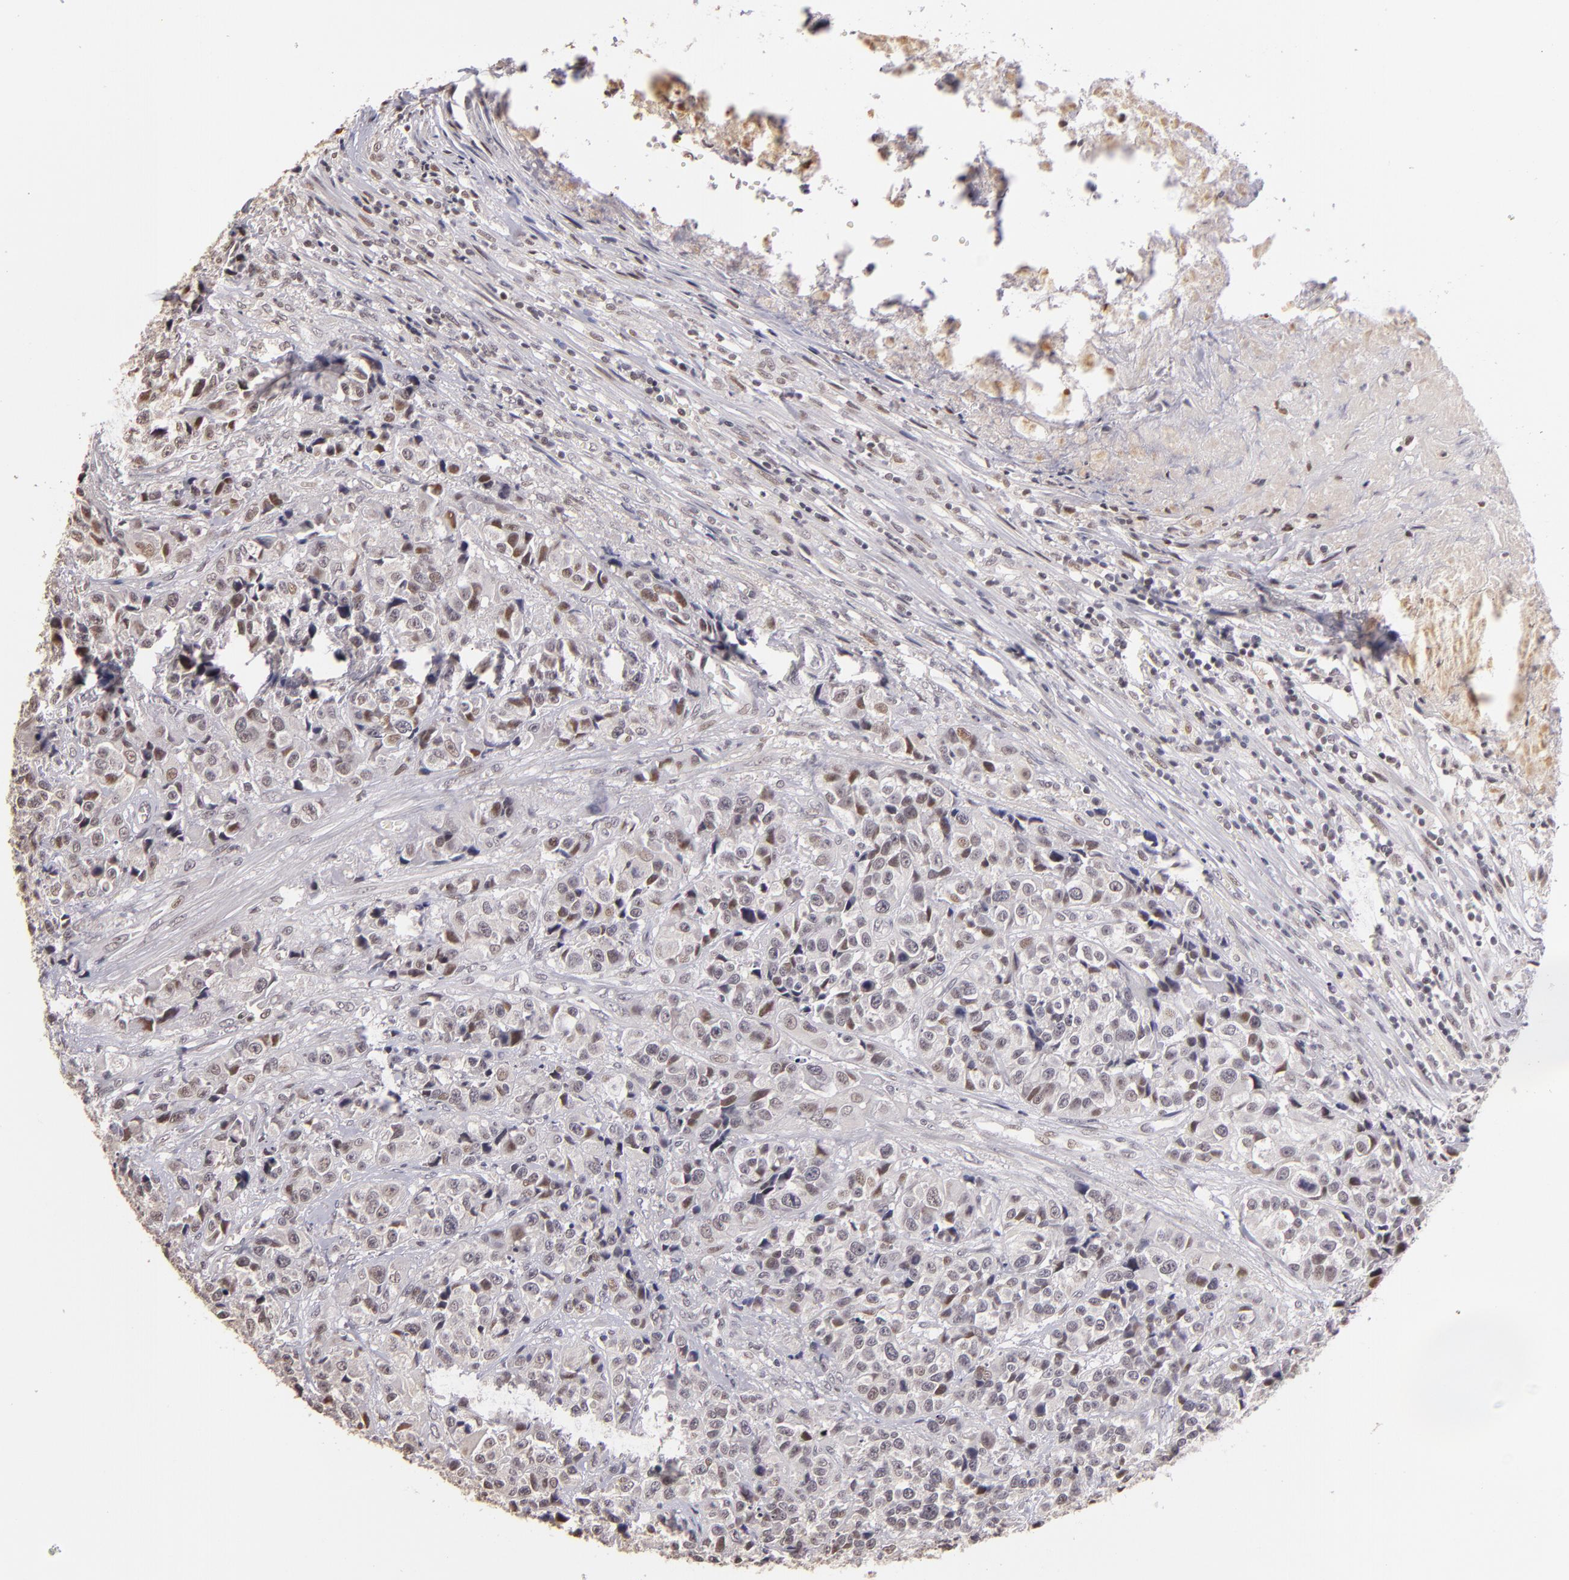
{"staining": {"intensity": "weak", "quantity": "<25%", "location": "nuclear"}, "tissue": "urothelial cancer", "cell_type": "Tumor cells", "image_type": "cancer", "snomed": [{"axis": "morphology", "description": "Urothelial carcinoma, High grade"}, {"axis": "topography", "description": "Urinary bladder"}], "caption": "IHC image of high-grade urothelial carcinoma stained for a protein (brown), which reveals no expression in tumor cells.", "gene": "RARB", "patient": {"sex": "female", "age": 81}}